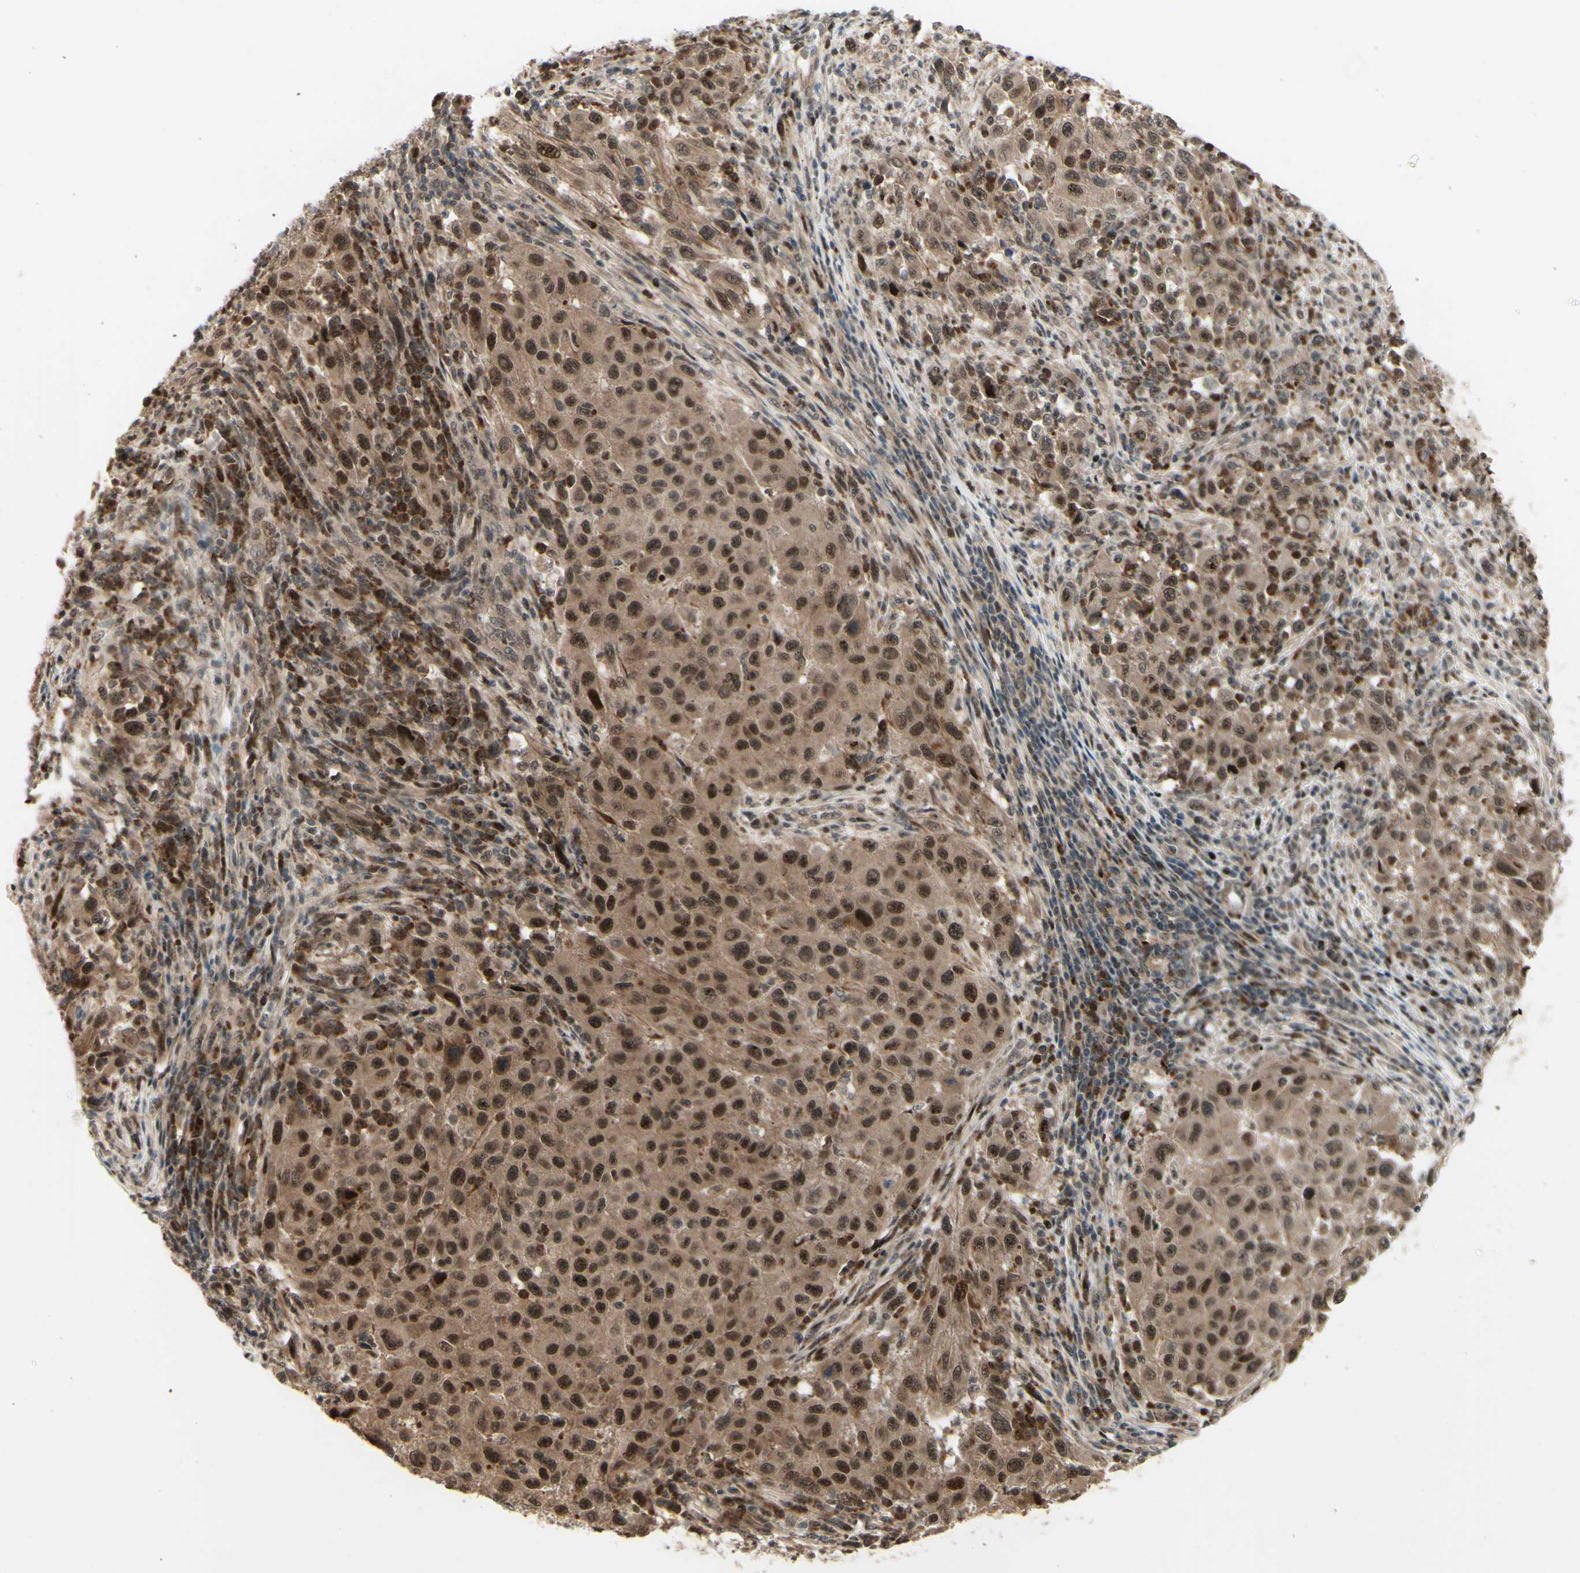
{"staining": {"intensity": "strong", "quantity": ">75%", "location": "cytoplasmic/membranous,nuclear"}, "tissue": "melanoma", "cell_type": "Tumor cells", "image_type": "cancer", "snomed": [{"axis": "morphology", "description": "Malignant melanoma, Metastatic site"}, {"axis": "topography", "description": "Lymph node"}], "caption": "A micrograph showing strong cytoplasmic/membranous and nuclear positivity in about >75% of tumor cells in melanoma, as visualized by brown immunohistochemical staining.", "gene": "MLF2", "patient": {"sex": "male", "age": 61}}